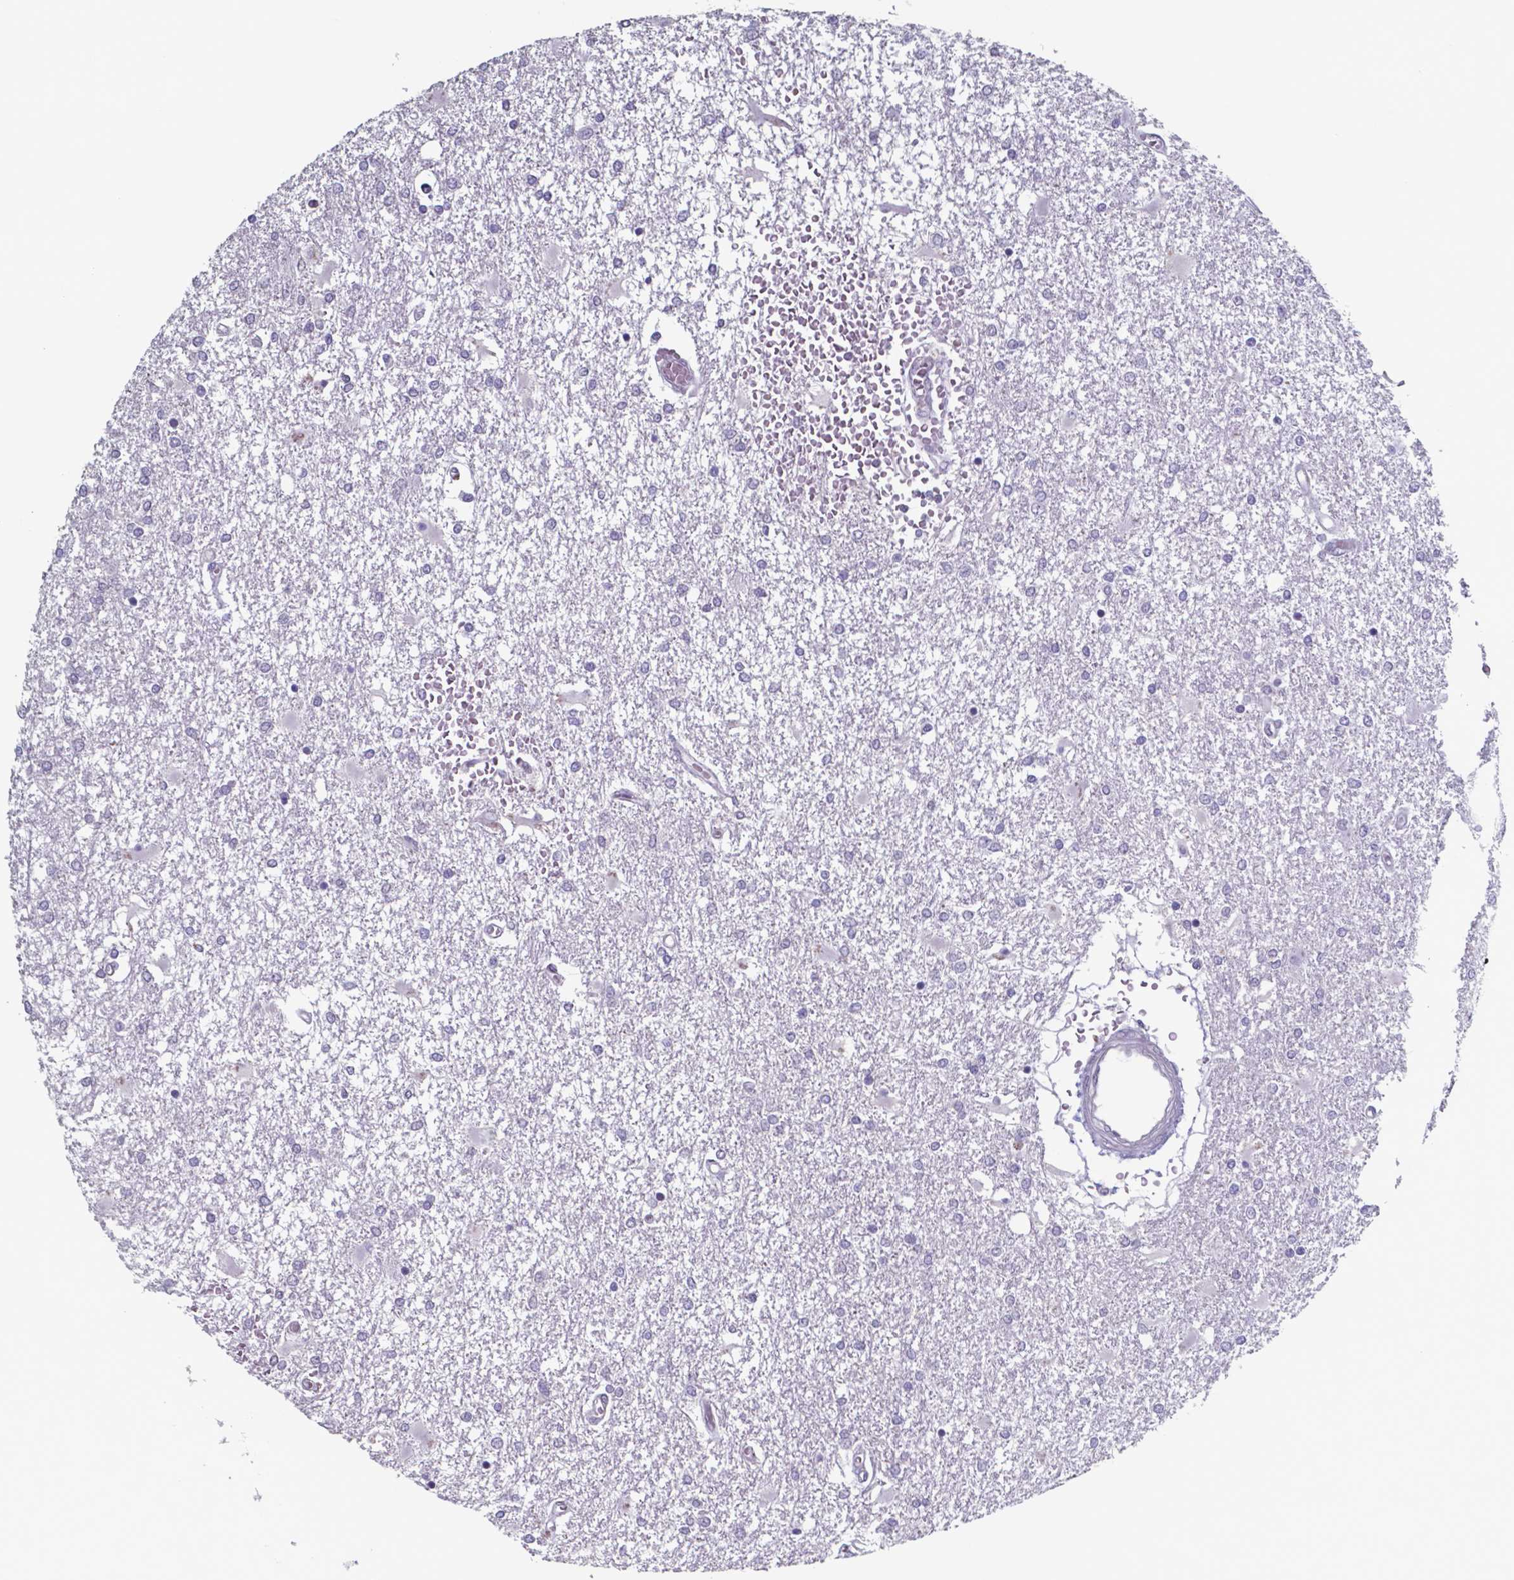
{"staining": {"intensity": "negative", "quantity": "none", "location": "none"}, "tissue": "glioma", "cell_type": "Tumor cells", "image_type": "cancer", "snomed": [{"axis": "morphology", "description": "Glioma, malignant, High grade"}, {"axis": "topography", "description": "Cerebral cortex"}], "caption": "DAB immunohistochemical staining of high-grade glioma (malignant) demonstrates no significant expression in tumor cells.", "gene": "TDP2", "patient": {"sex": "male", "age": 79}}